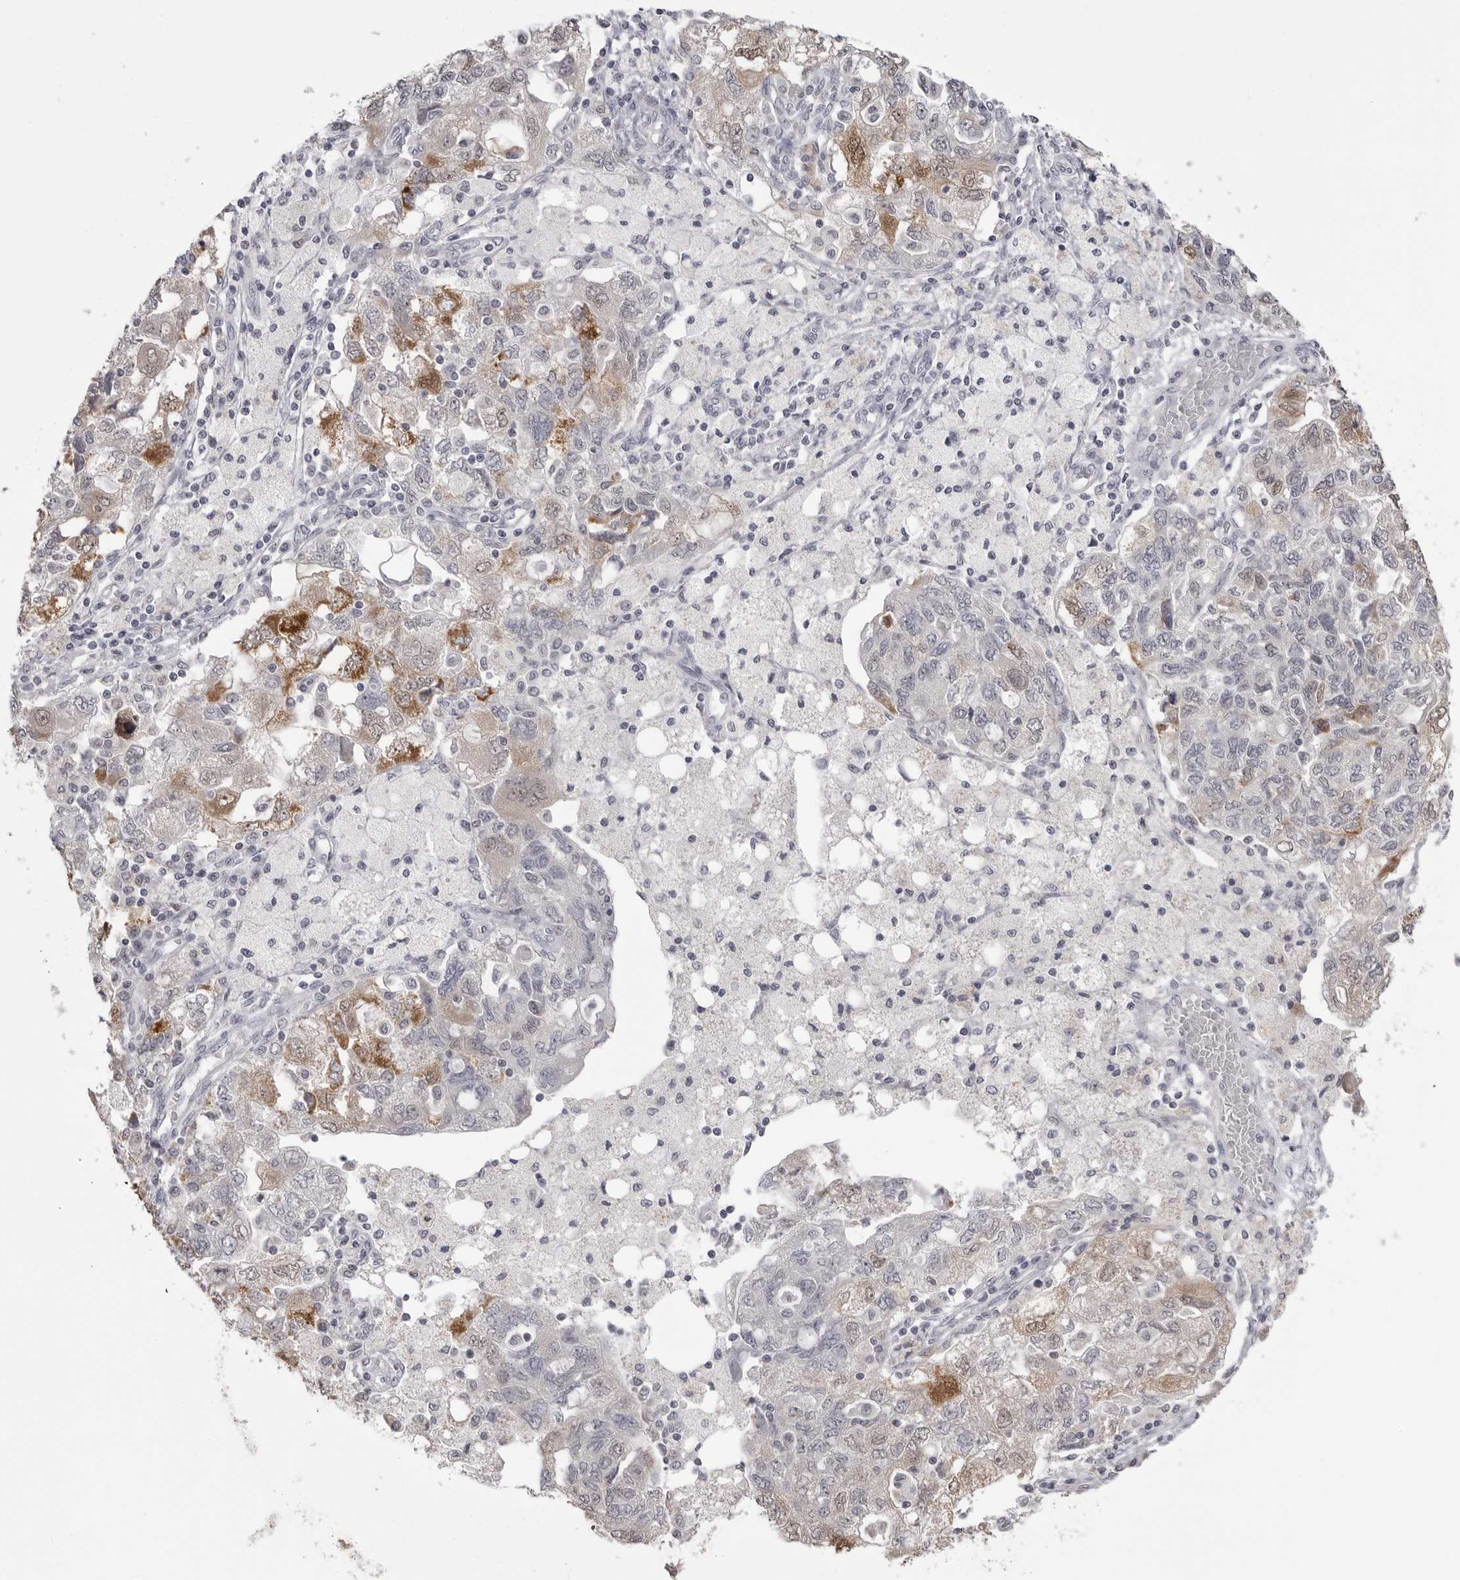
{"staining": {"intensity": "moderate", "quantity": "25%-75%", "location": "cytoplasmic/membranous"}, "tissue": "ovarian cancer", "cell_type": "Tumor cells", "image_type": "cancer", "snomed": [{"axis": "morphology", "description": "Carcinoma, NOS"}, {"axis": "morphology", "description": "Cystadenocarcinoma, serous, NOS"}, {"axis": "topography", "description": "Ovary"}], "caption": "Immunohistochemical staining of human ovarian cancer exhibits medium levels of moderate cytoplasmic/membranous protein expression in approximately 25%-75% of tumor cells. Using DAB (brown) and hematoxylin (blue) stains, captured at high magnification using brightfield microscopy.", "gene": "GPN2", "patient": {"sex": "female", "age": 69}}